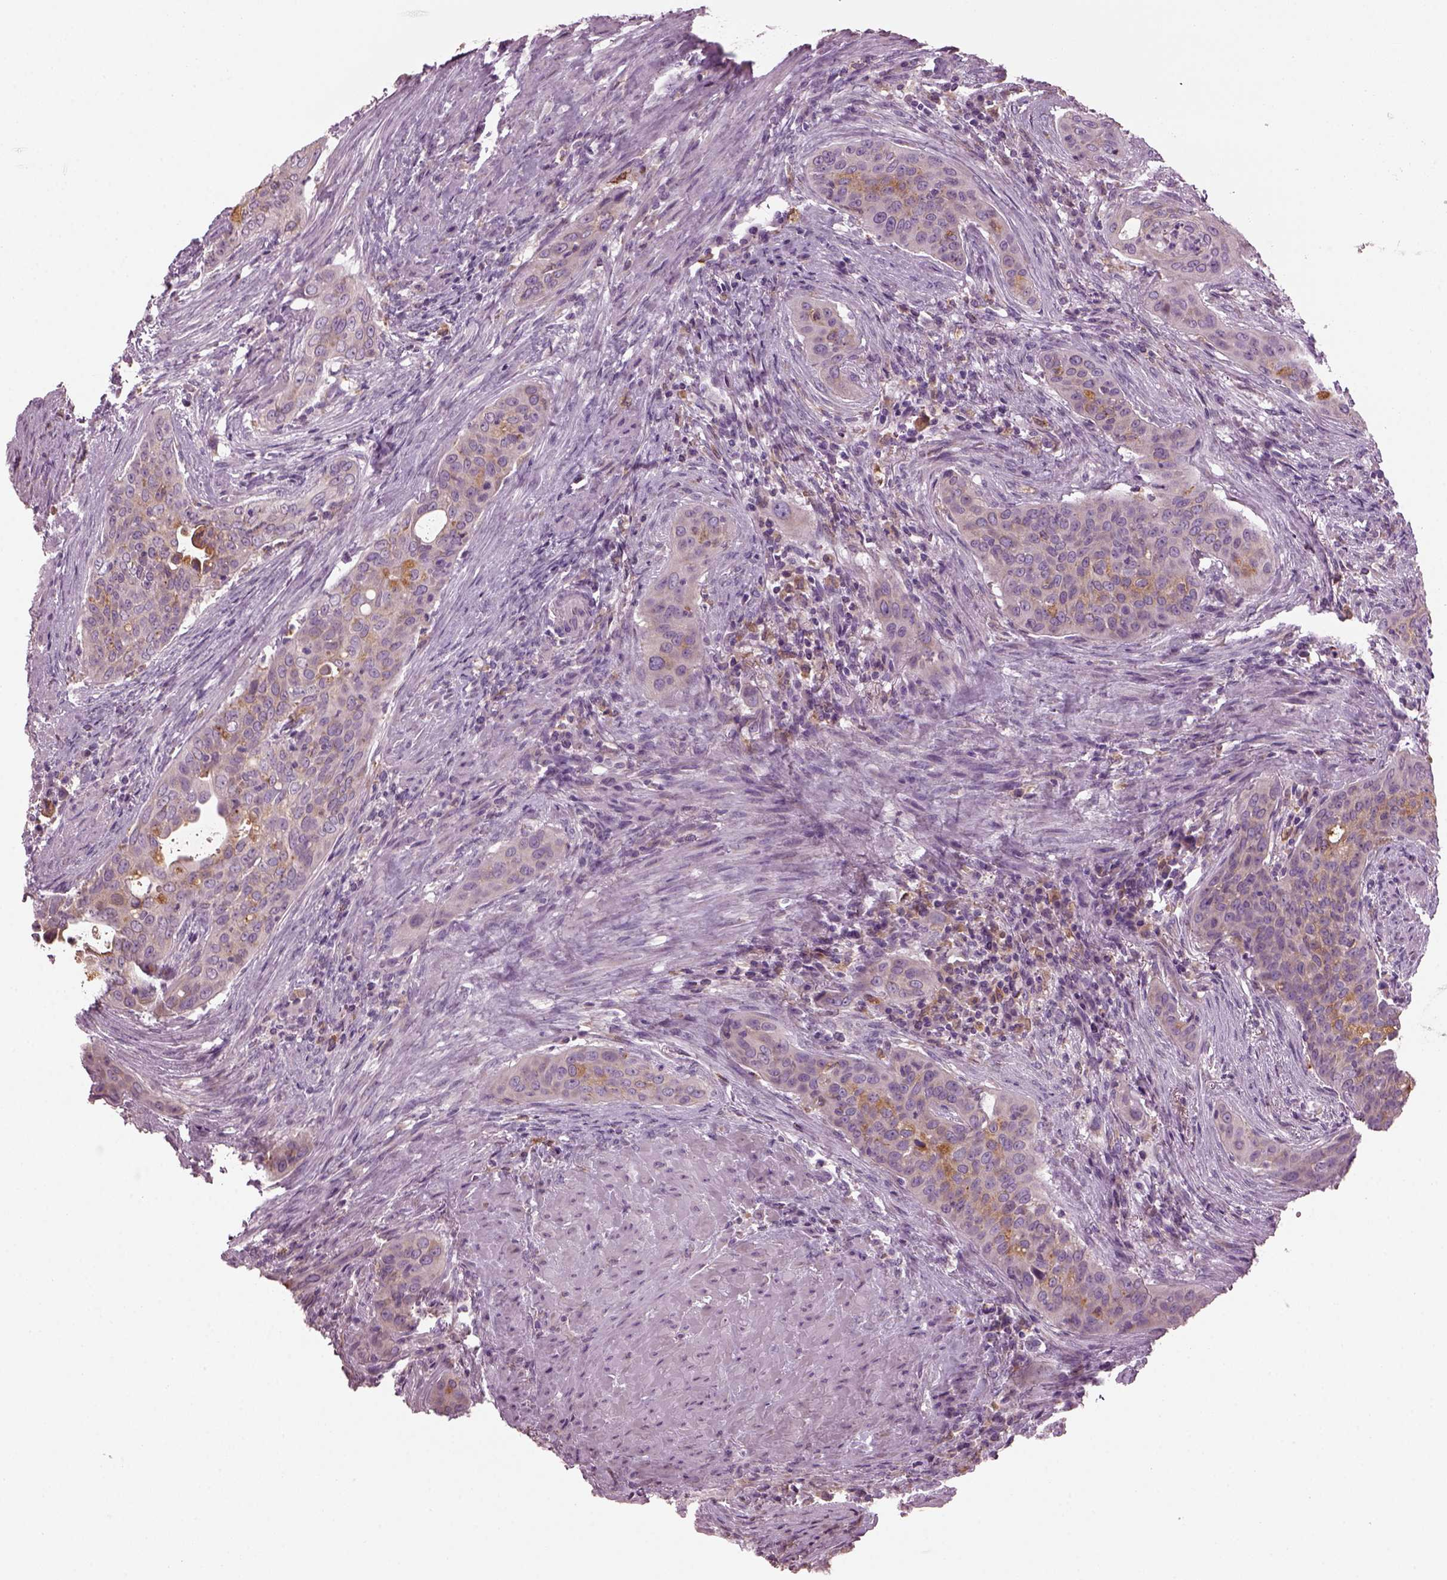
{"staining": {"intensity": "moderate", "quantity": "25%-75%", "location": "cytoplasmic/membranous"}, "tissue": "urothelial cancer", "cell_type": "Tumor cells", "image_type": "cancer", "snomed": [{"axis": "morphology", "description": "Urothelial carcinoma, High grade"}, {"axis": "topography", "description": "Urinary bladder"}], "caption": "Immunohistochemical staining of high-grade urothelial carcinoma shows medium levels of moderate cytoplasmic/membranous protein staining in about 25%-75% of tumor cells.", "gene": "TMEM231", "patient": {"sex": "male", "age": 82}}